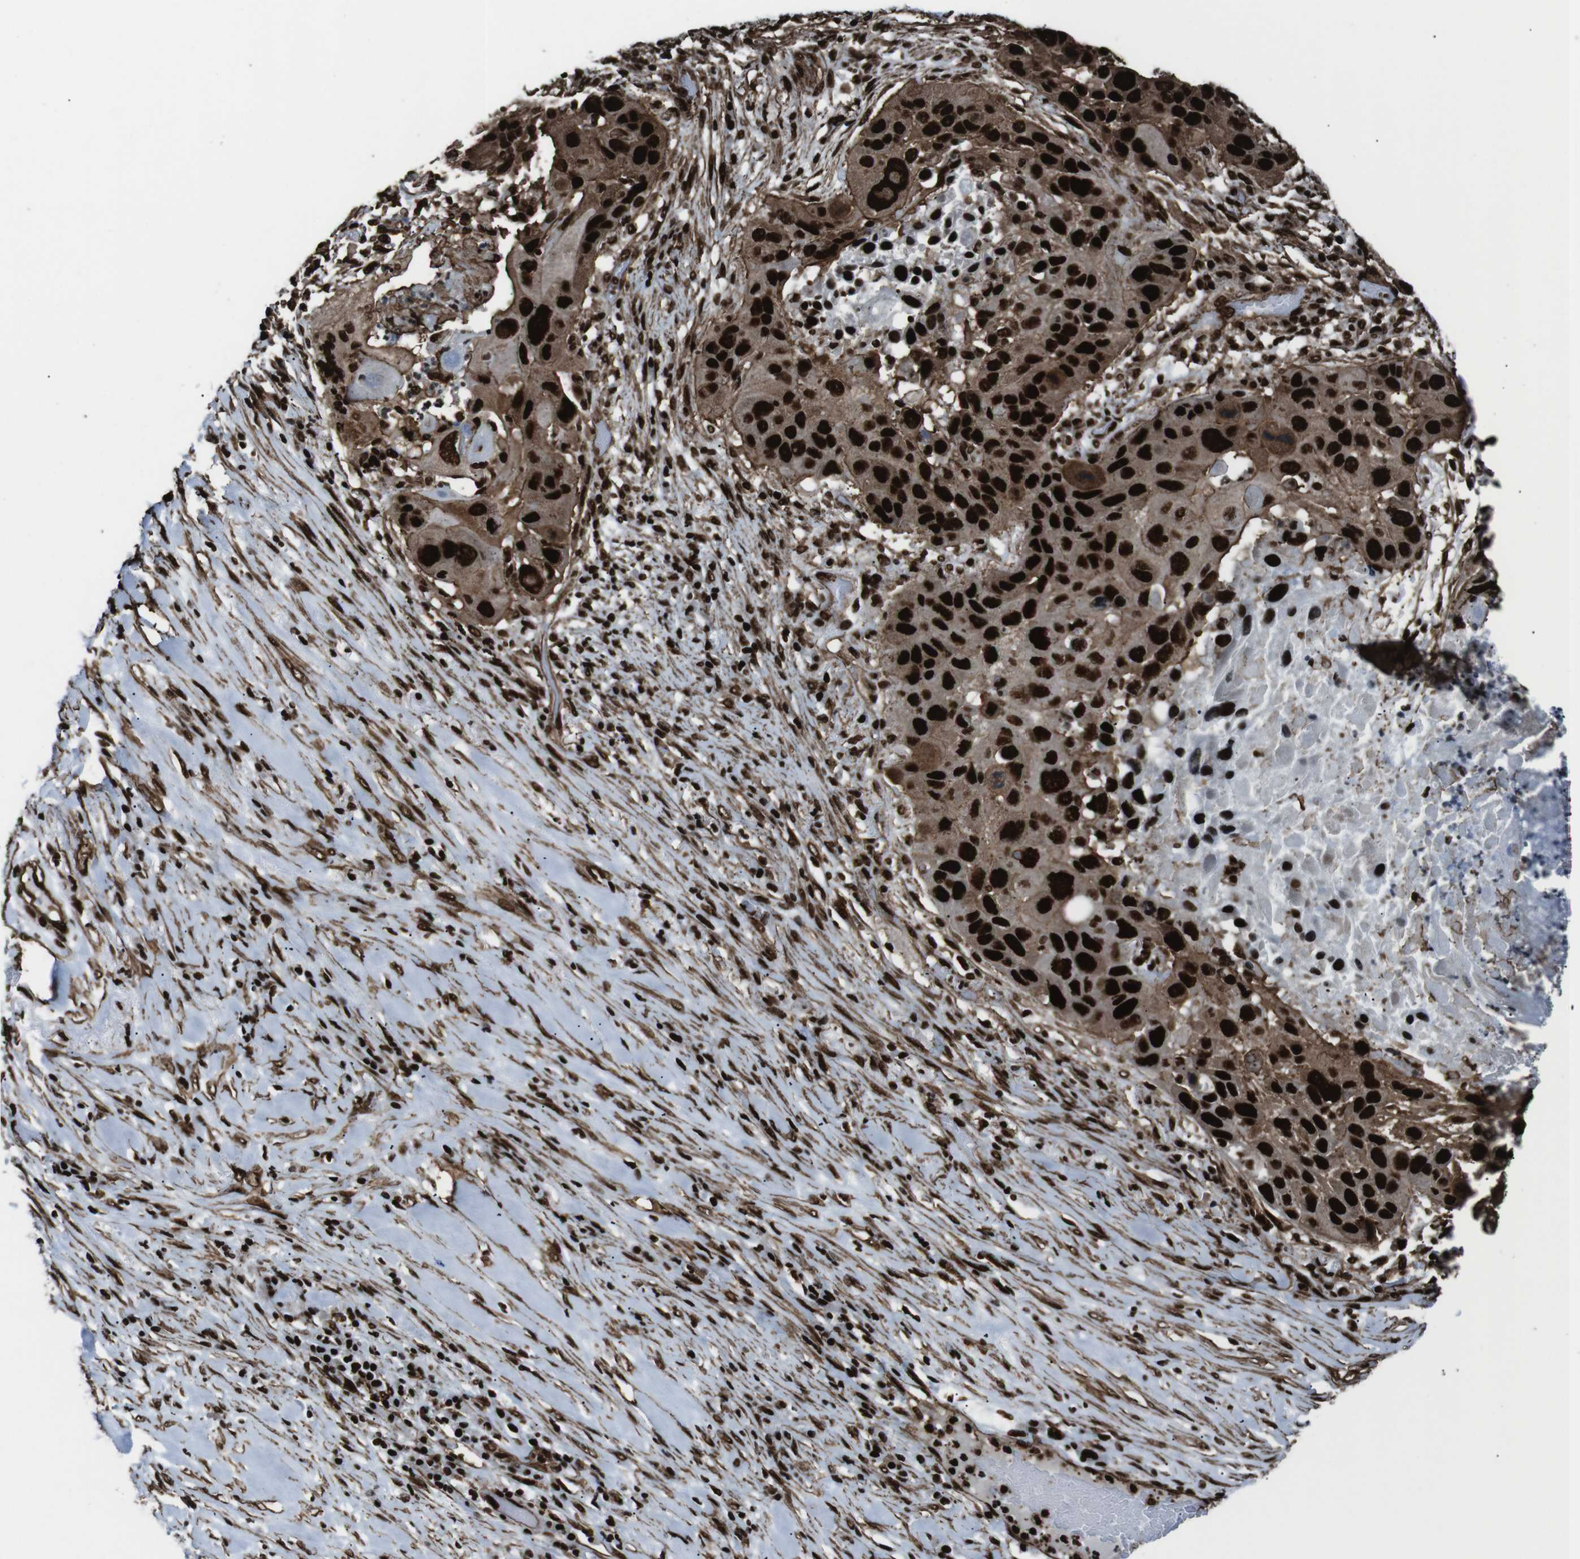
{"staining": {"intensity": "strong", "quantity": ">75%", "location": "cytoplasmic/membranous,nuclear"}, "tissue": "lung cancer", "cell_type": "Tumor cells", "image_type": "cancer", "snomed": [{"axis": "morphology", "description": "Squamous cell carcinoma, NOS"}, {"axis": "topography", "description": "Lung"}], "caption": "Strong cytoplasmic/membranous and nuclear positivity is identified in about >75% of tumor cells in lung cancer (squamous cell carcinoma). Nuclei are stained in blue.", "gene": "HNRNPU", "patient": {"sex": "male", "age": 57}}